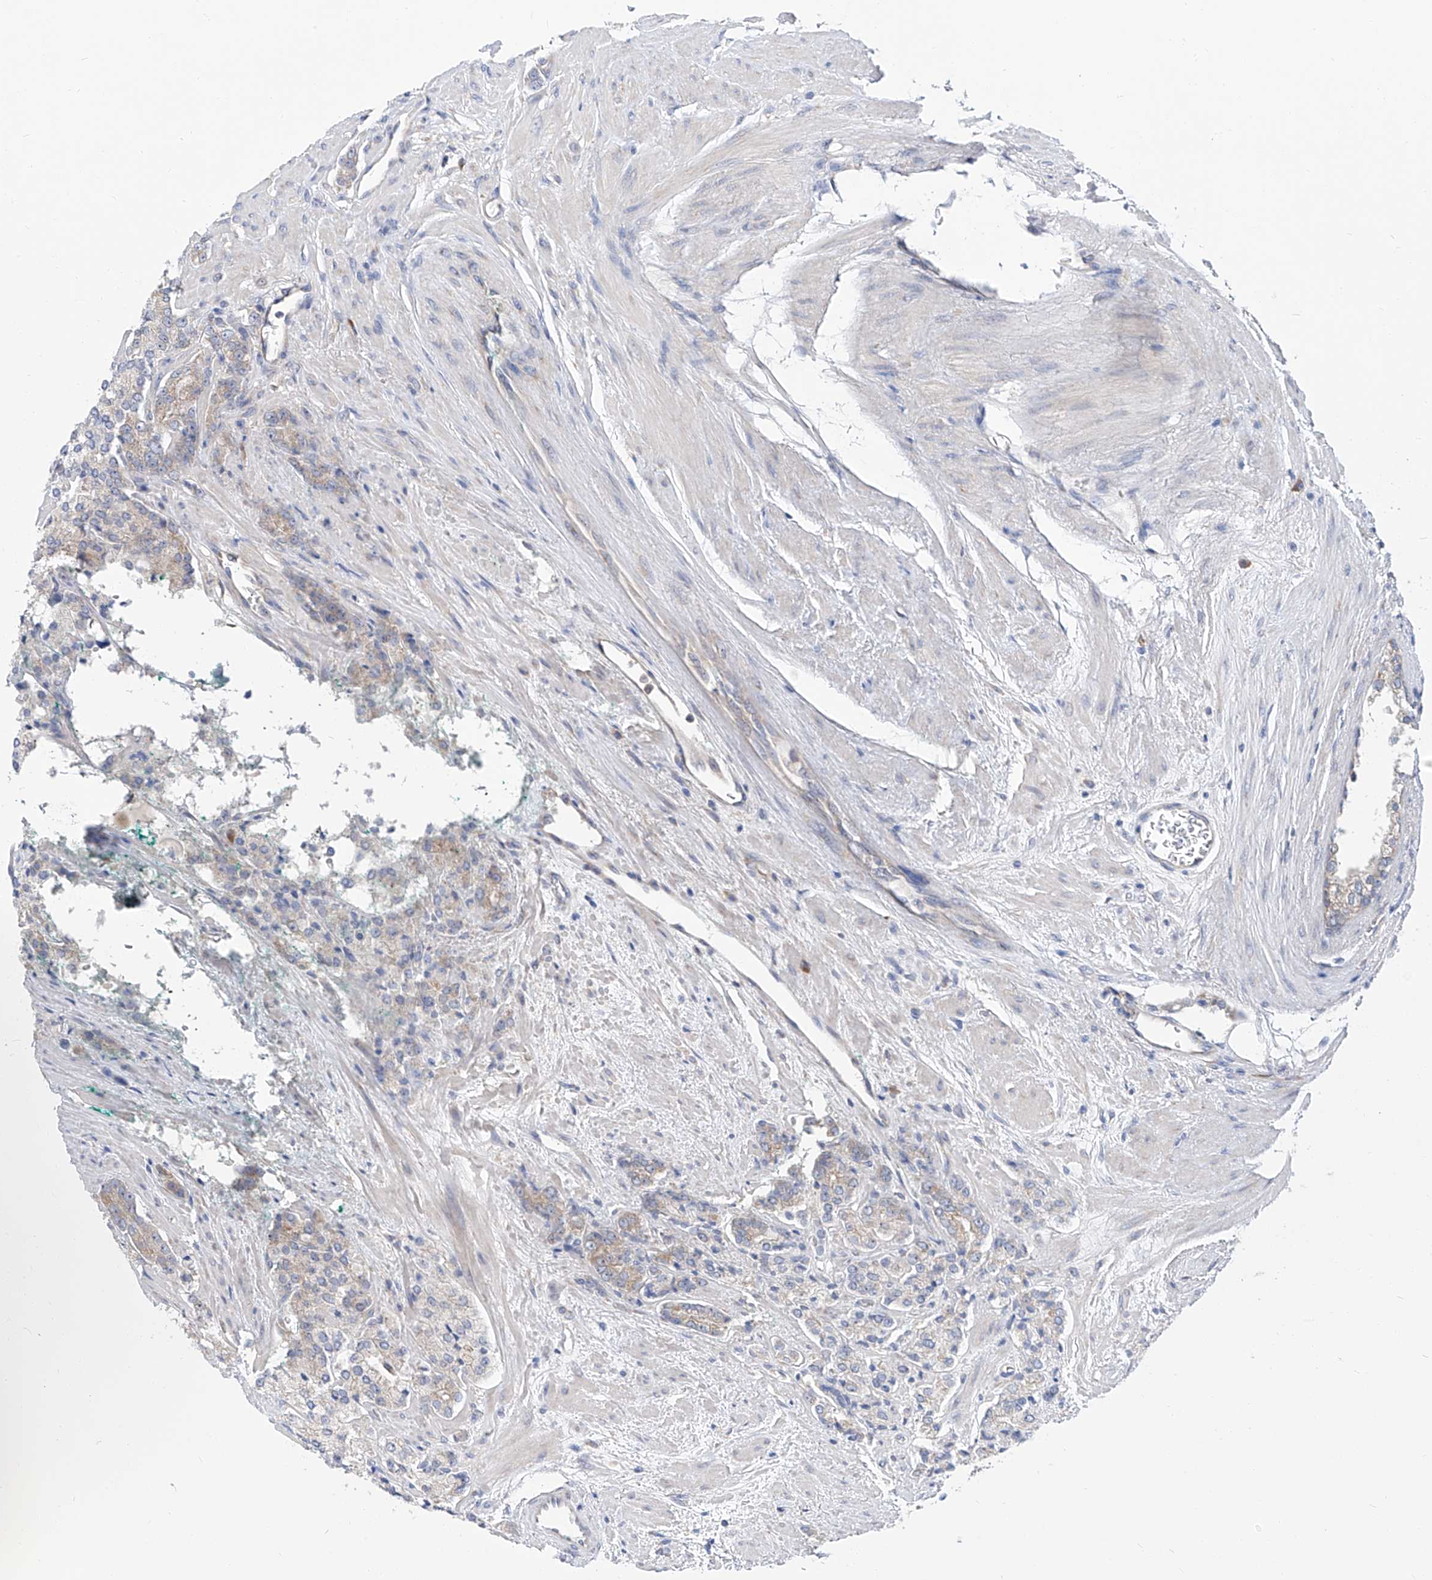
{"staining": {"intensity": "weak", "quantity": "<25%", "location": "cytoplasmic/membranous"}, "tissue": "prostate cancer", "cell_type": "Tumor cells", "image_type": "cancer", "snomed": [{"axis": "morphology", "description": "Adenocarcinoma, High grade"}, {"axis": "topography", "description": "Prostate"}], "caption": "Protein analysis of prostate cancer (adenocarcinoma (high-grade)) displays no significant staining in tumor cells.", "gene": "UFL1", "patient": {"sex": "male", "age": 71}}